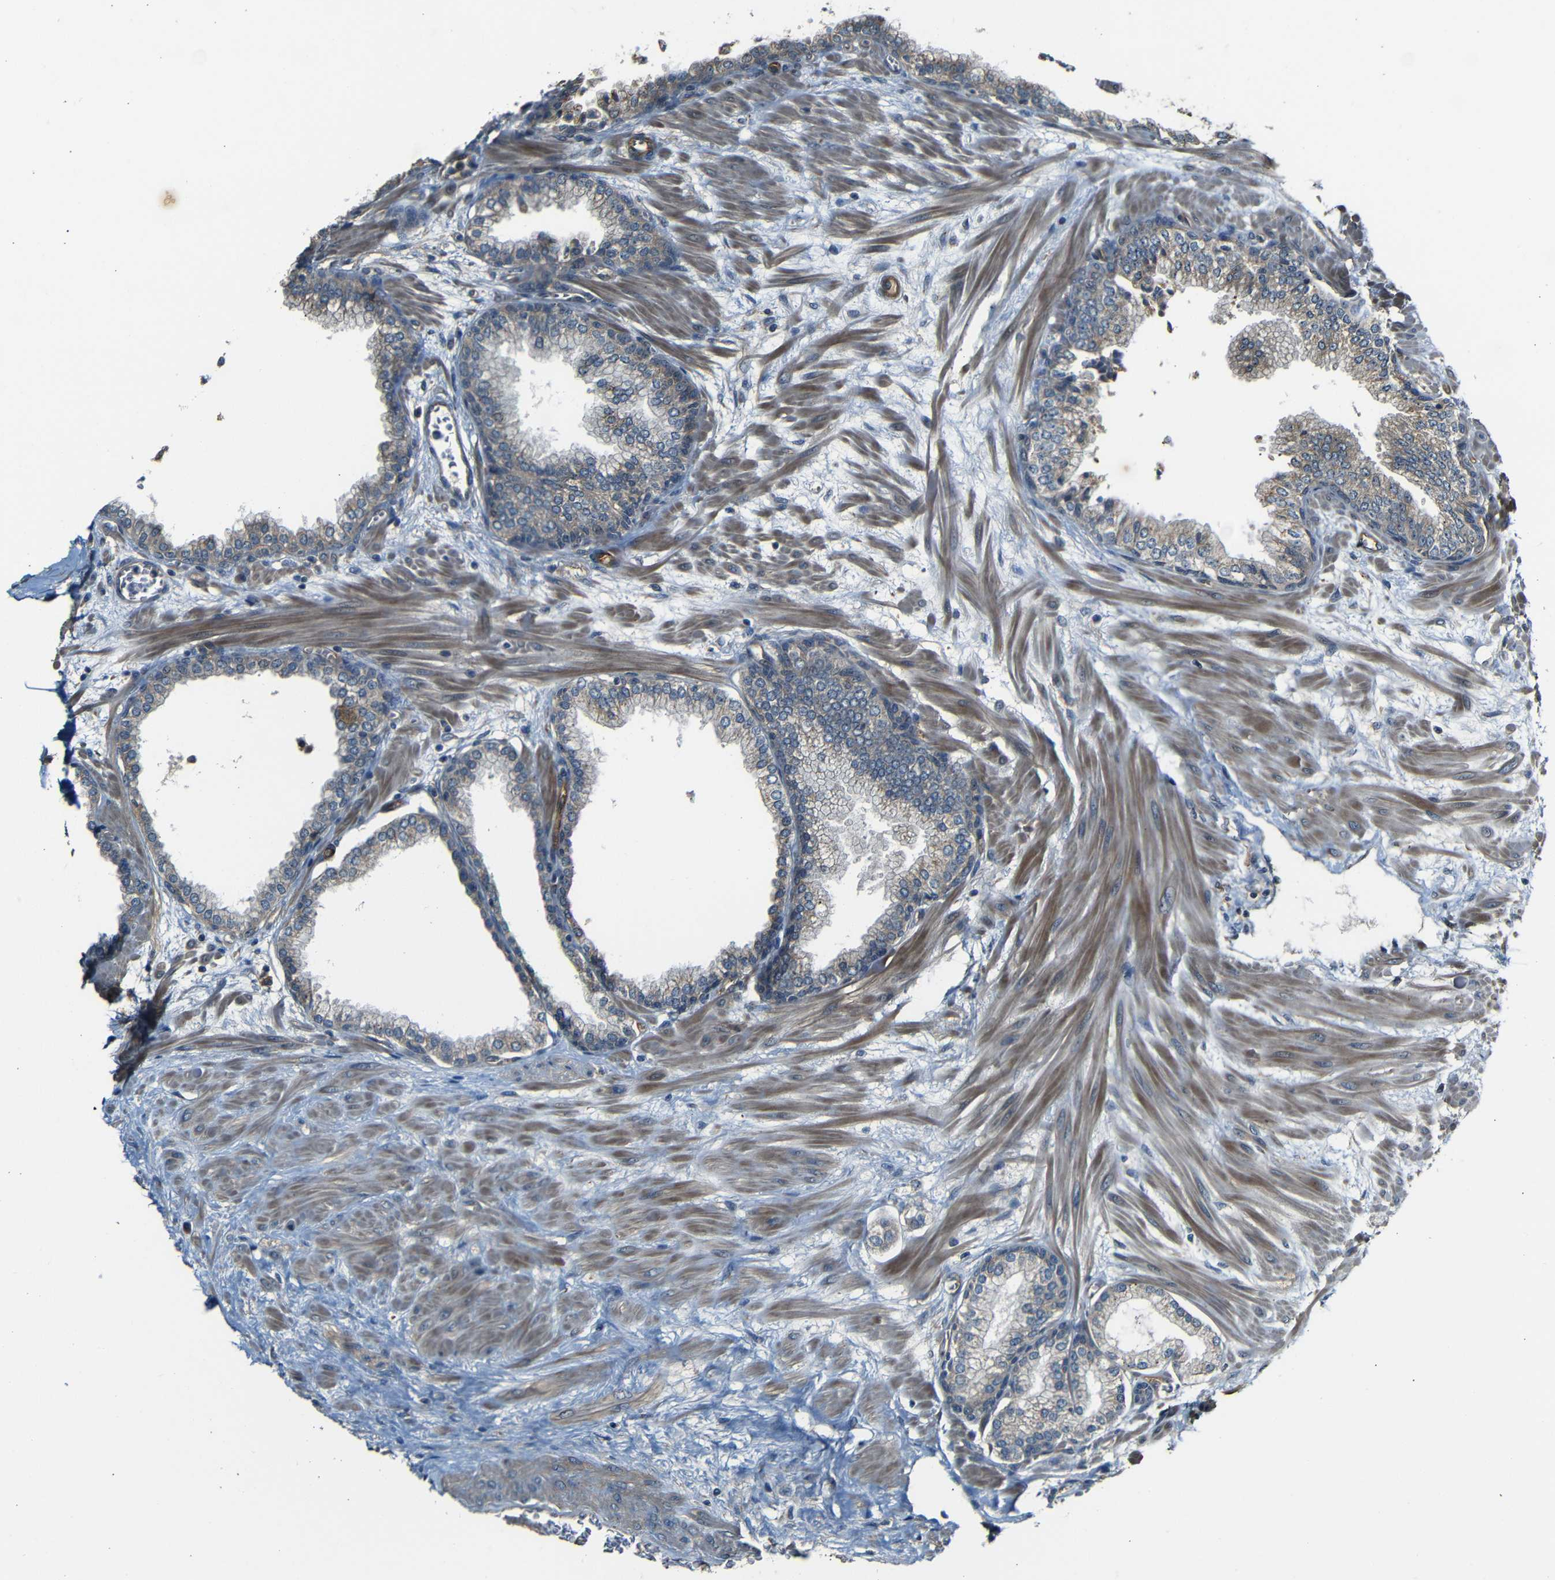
{"staining": {"intensity": "weak", "quantity": ">75%", "location": "cytoplasmic/membranous"}, "tissue": "prostate", "cell_type": "Glandular cells", "image_type": "normal", "snomed": [{"axis": "morphology", "description": "Normal tissue, NOS"}, {"axis": "morphology", "description": "Urothelial carcinoma, Low grade"}, {"axis": "topography", "description": "Urinary bladder"}, {"axis": "topography", "description": "Prostate"}], "caption": "Glandular cells reveal weak cytoplasmic/membranous staining in approximately >75% of cells in unremarkable prostate. The protein is stained brown, and the nuclei are stained in blue (DAB (3,3'-diaminobenzidine) IHC with brightfield microscopy, high magnification).", "gene": "RELL1", "patient": {"sex": "male", "age": 60}}